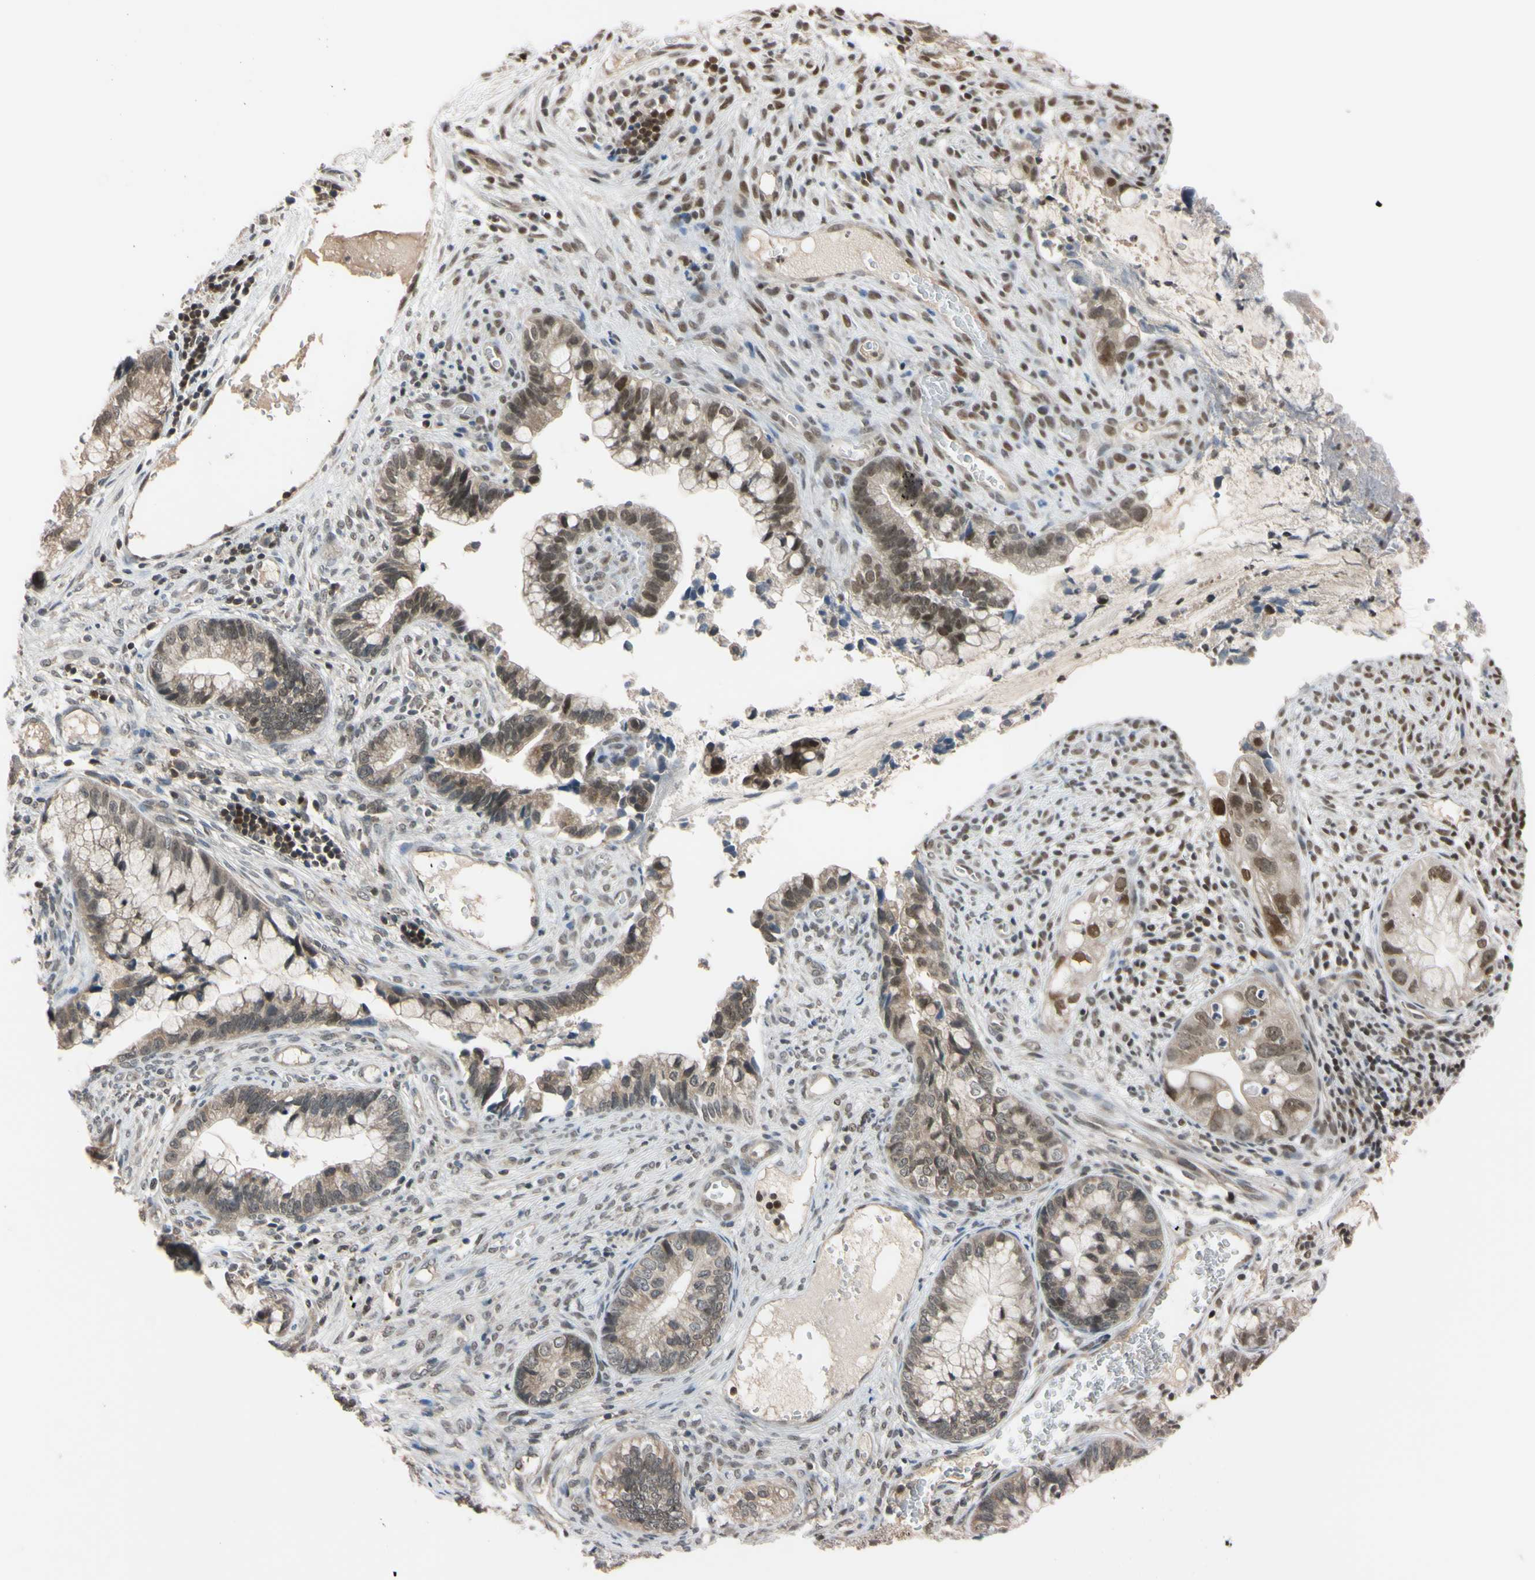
{"staining": {"intensity": "weak", "quantity": ">75%", "location": "cytoplasmic/membranous"}, "tissue": "cervical cancer", "cell_type": "Tumor cells", "image_type": "cancer", "snomed": [{"axis": "morphology", "description": "Adenocarcinoma, NOS"}, {"axis": "topography", "description": "Cervix"}], "caption": "DAB (3,3'-diaminobenzidine) immunohistochemical staining of human cervical adenocarcinoma shows weak cytoplasmic/membranous protein expression in approximately >75% of tumor cells.", "gene": "UBE2I", "patient": {"sex": "female", "age": 44}}